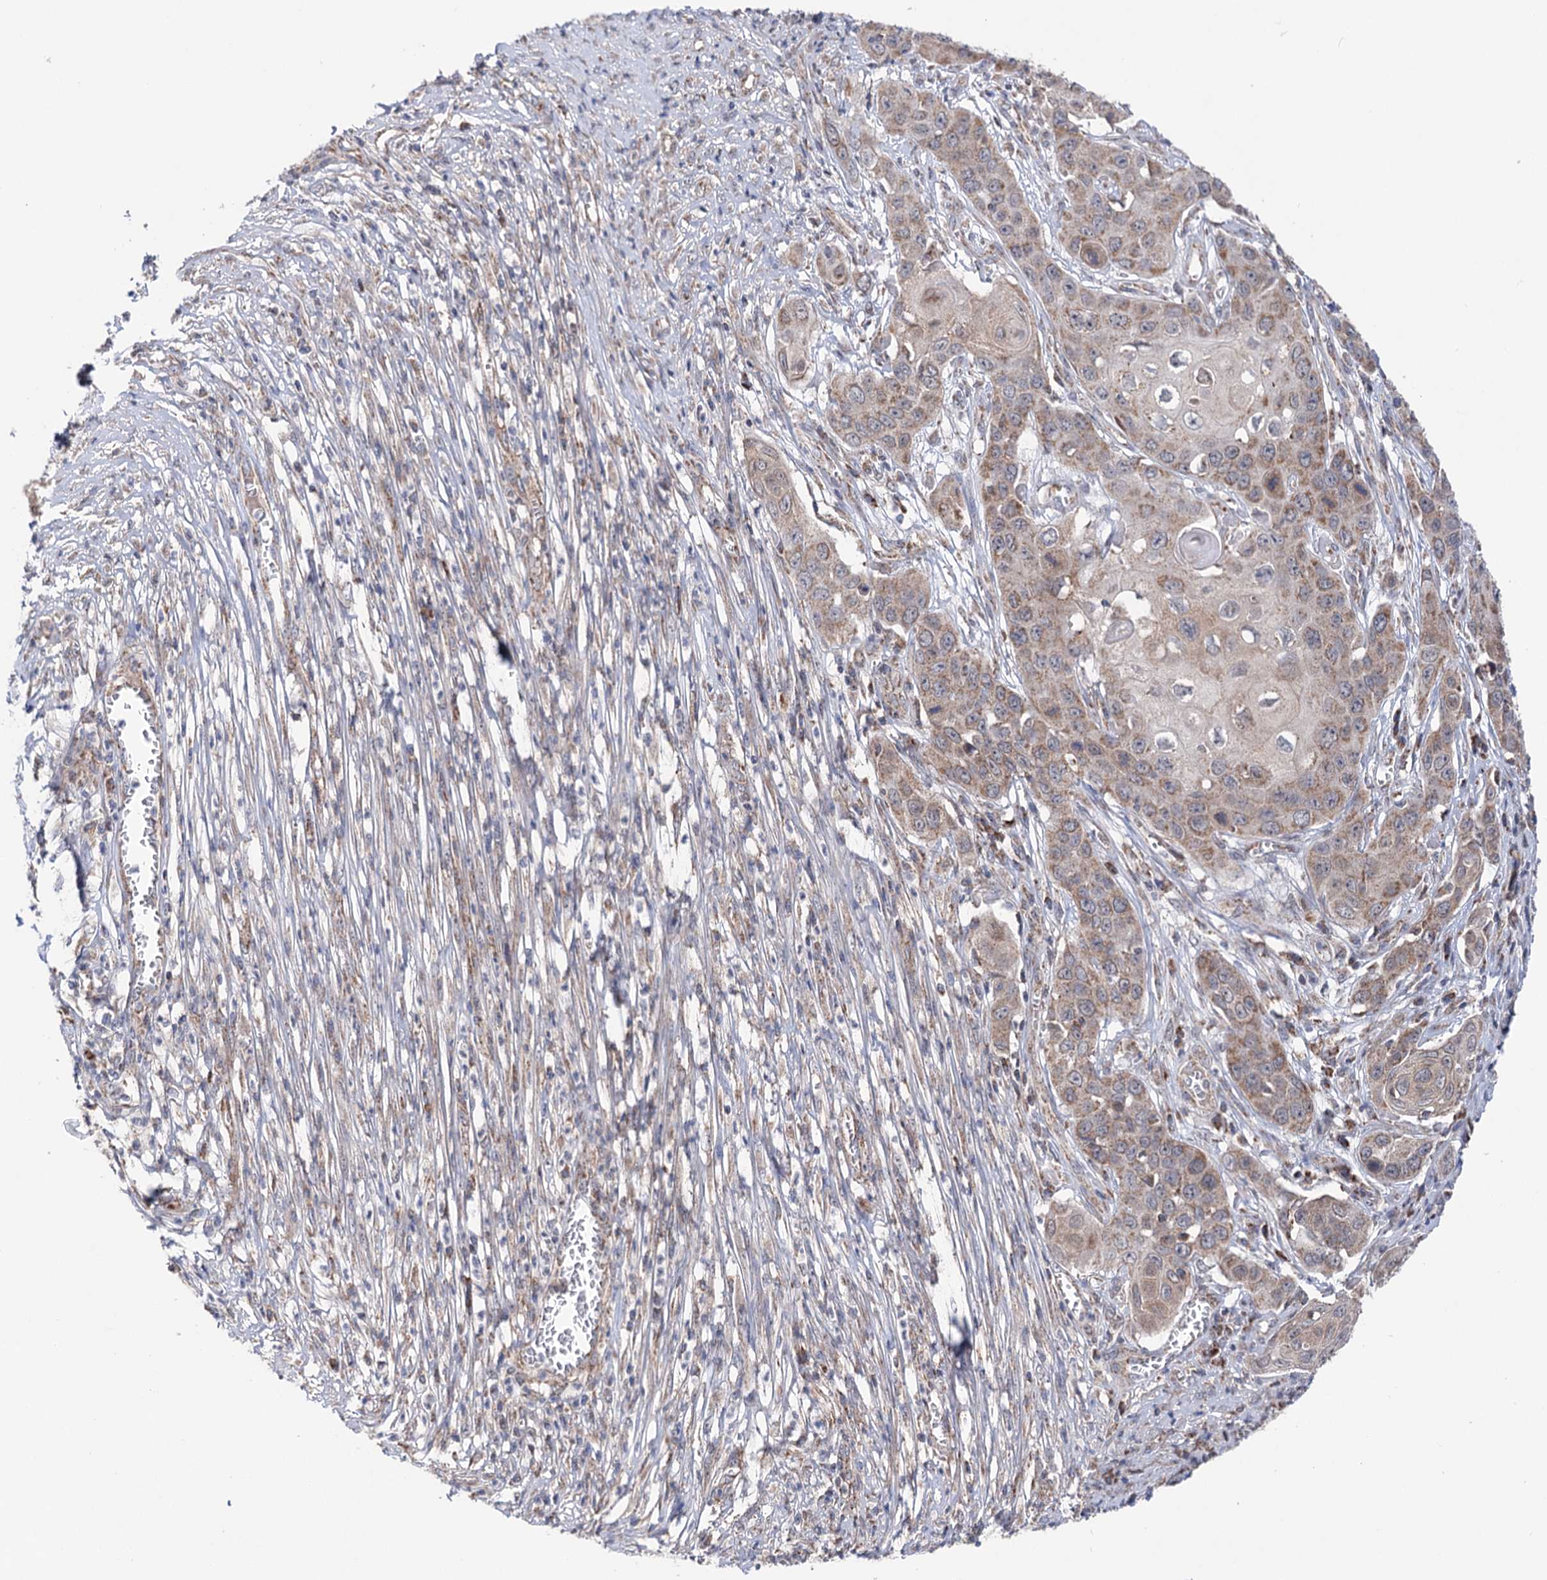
{"staining": {"intensity": "moderate", "quantity": ">75%", "location": "cytoplasmic/membranous"}, "tissue": "skin cancer", "cell_type": "Tumor cells", "image_type": "cancer", "snomed": [{"axis": "morphology", "description": "Squamous cell carcinoma, NOS"}, {"axis": "topography", "description": "Skin"}], "caption": "Protein expression by IHC reveals moderate cytoplasmic/membranous expression in about >75% of tumor cells in squamous cell carcinoma (skin). (DAB = brown stain, brightfield microscopy at high magnification).", "gene": "SUCLA2", "patient": {"sex": "male", "age": 55}}